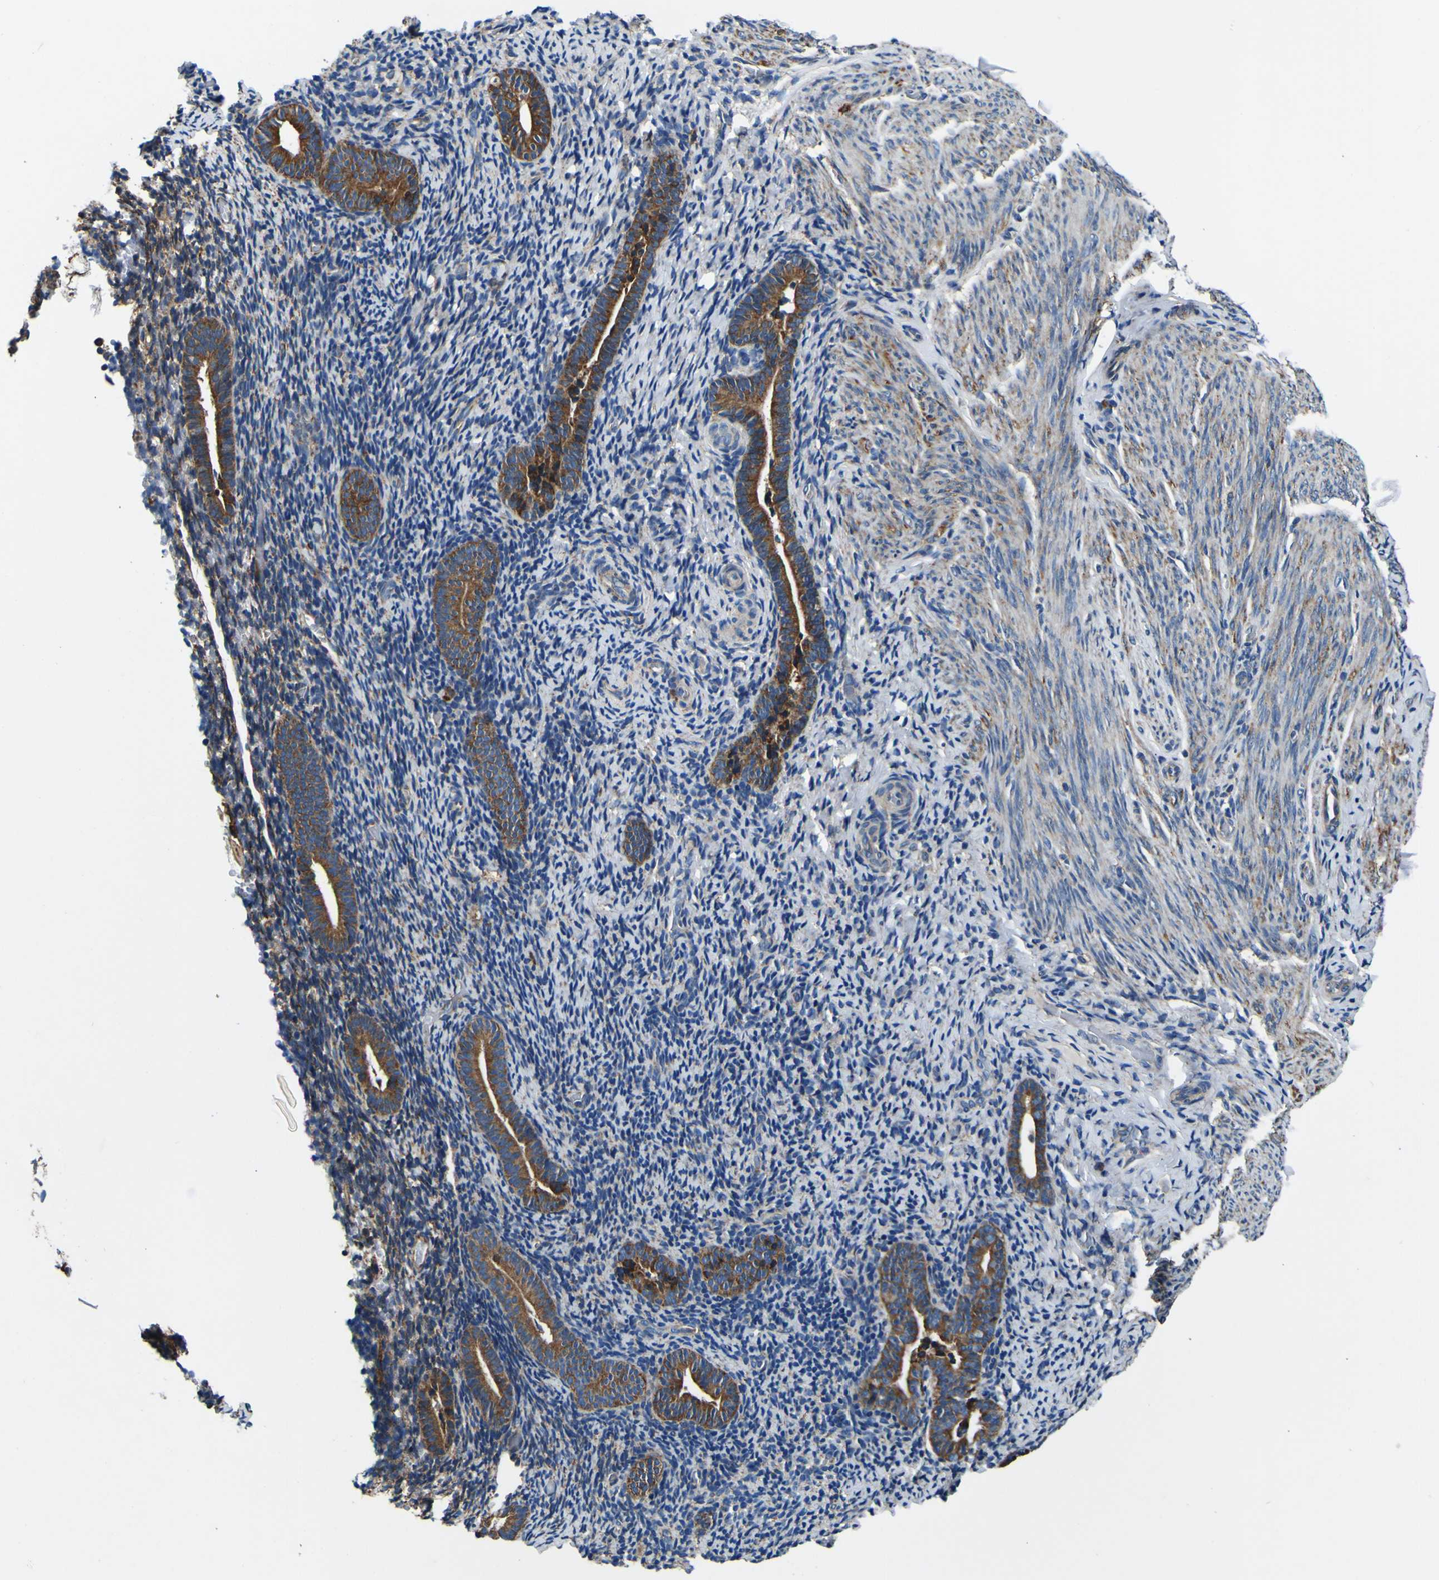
{"staining": {"intensity": "moderate", "quantity": "<25%", "location": "cytoplasmic/membranous"}, "tissue": "endometrium", "cell_type": "Cells in endometrial stroma", "image_type": "normal", "snomed": [{"axis": "morphology", "description": "Normal tissue, NOS"}, {"axis": "topography", "description": "Endometrium"}], "caption": "Endometrium stained for a protein demonstrates moderate cytoplasmic/membranous positivity in cells in endometrial stroma. The protein is stained brown, and the nuclei are stained in blue (DAB (3,3'-diaminobenzidine) IHC with brightfield microscopy, high magnification).", "gene": "INPP5A", "patient": {"sex": "female", "age": 51}}